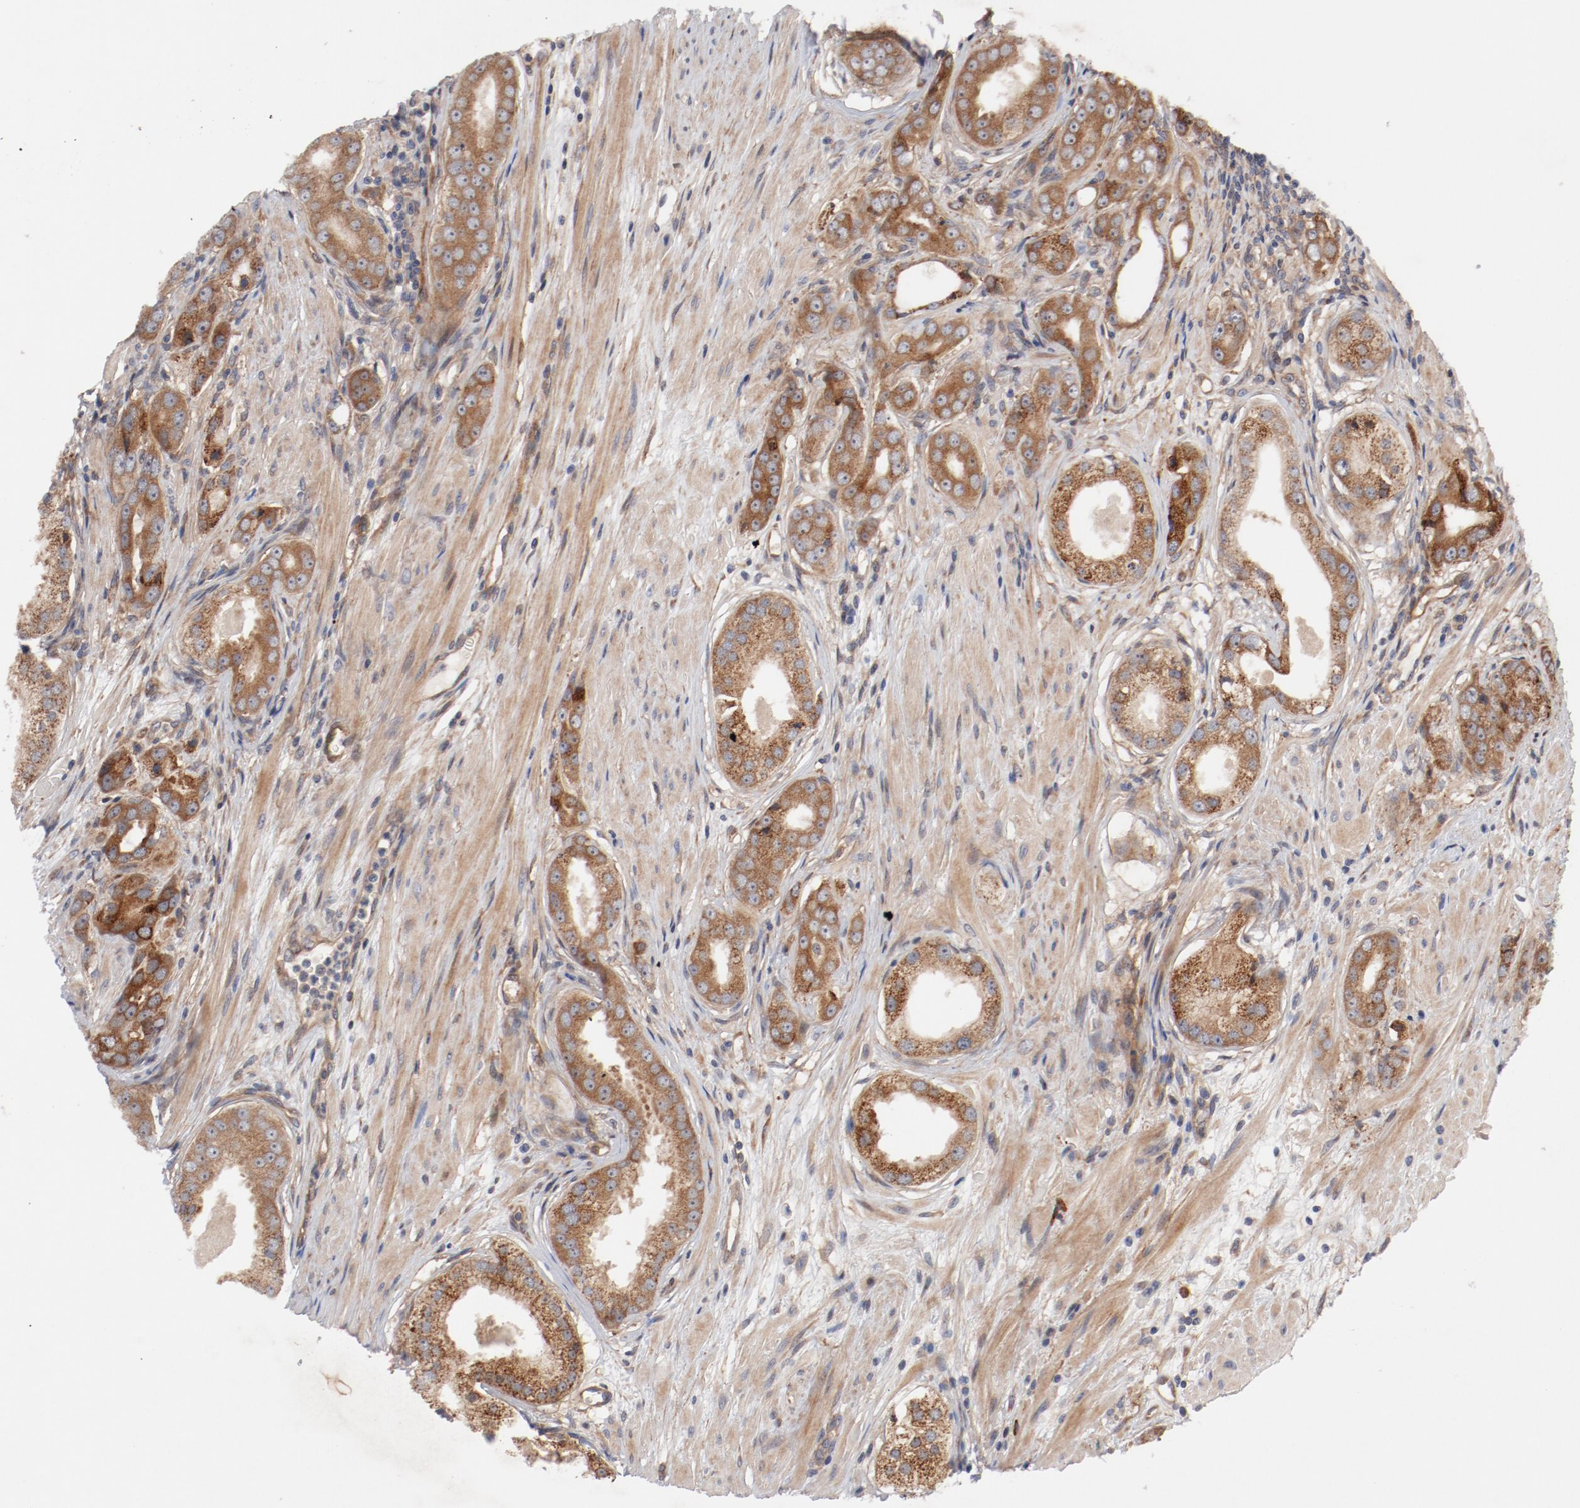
{"staining": {"intensity": "moderate", "quantity": ">75%", "location": "cytoplasmic/membranous"}, "tissue": "prostate cancer", "cell_type": "Tumor cells", "image_type": "cancer", "snomed": [{"axis": "morphology", "description": "Adenocarcinoma, Medium grade"}, {"axis": "topography", "description": "Prostate"}], "caption": "Protein analysis of prostate cancer (medium-grade adenocarcinoma) tissue shows moderate cytoplasmic/membranous staining in approximately >75% of tumor cells.", "gene": "PITPNM2", "patient": {"sex": "male", "age": 53}}